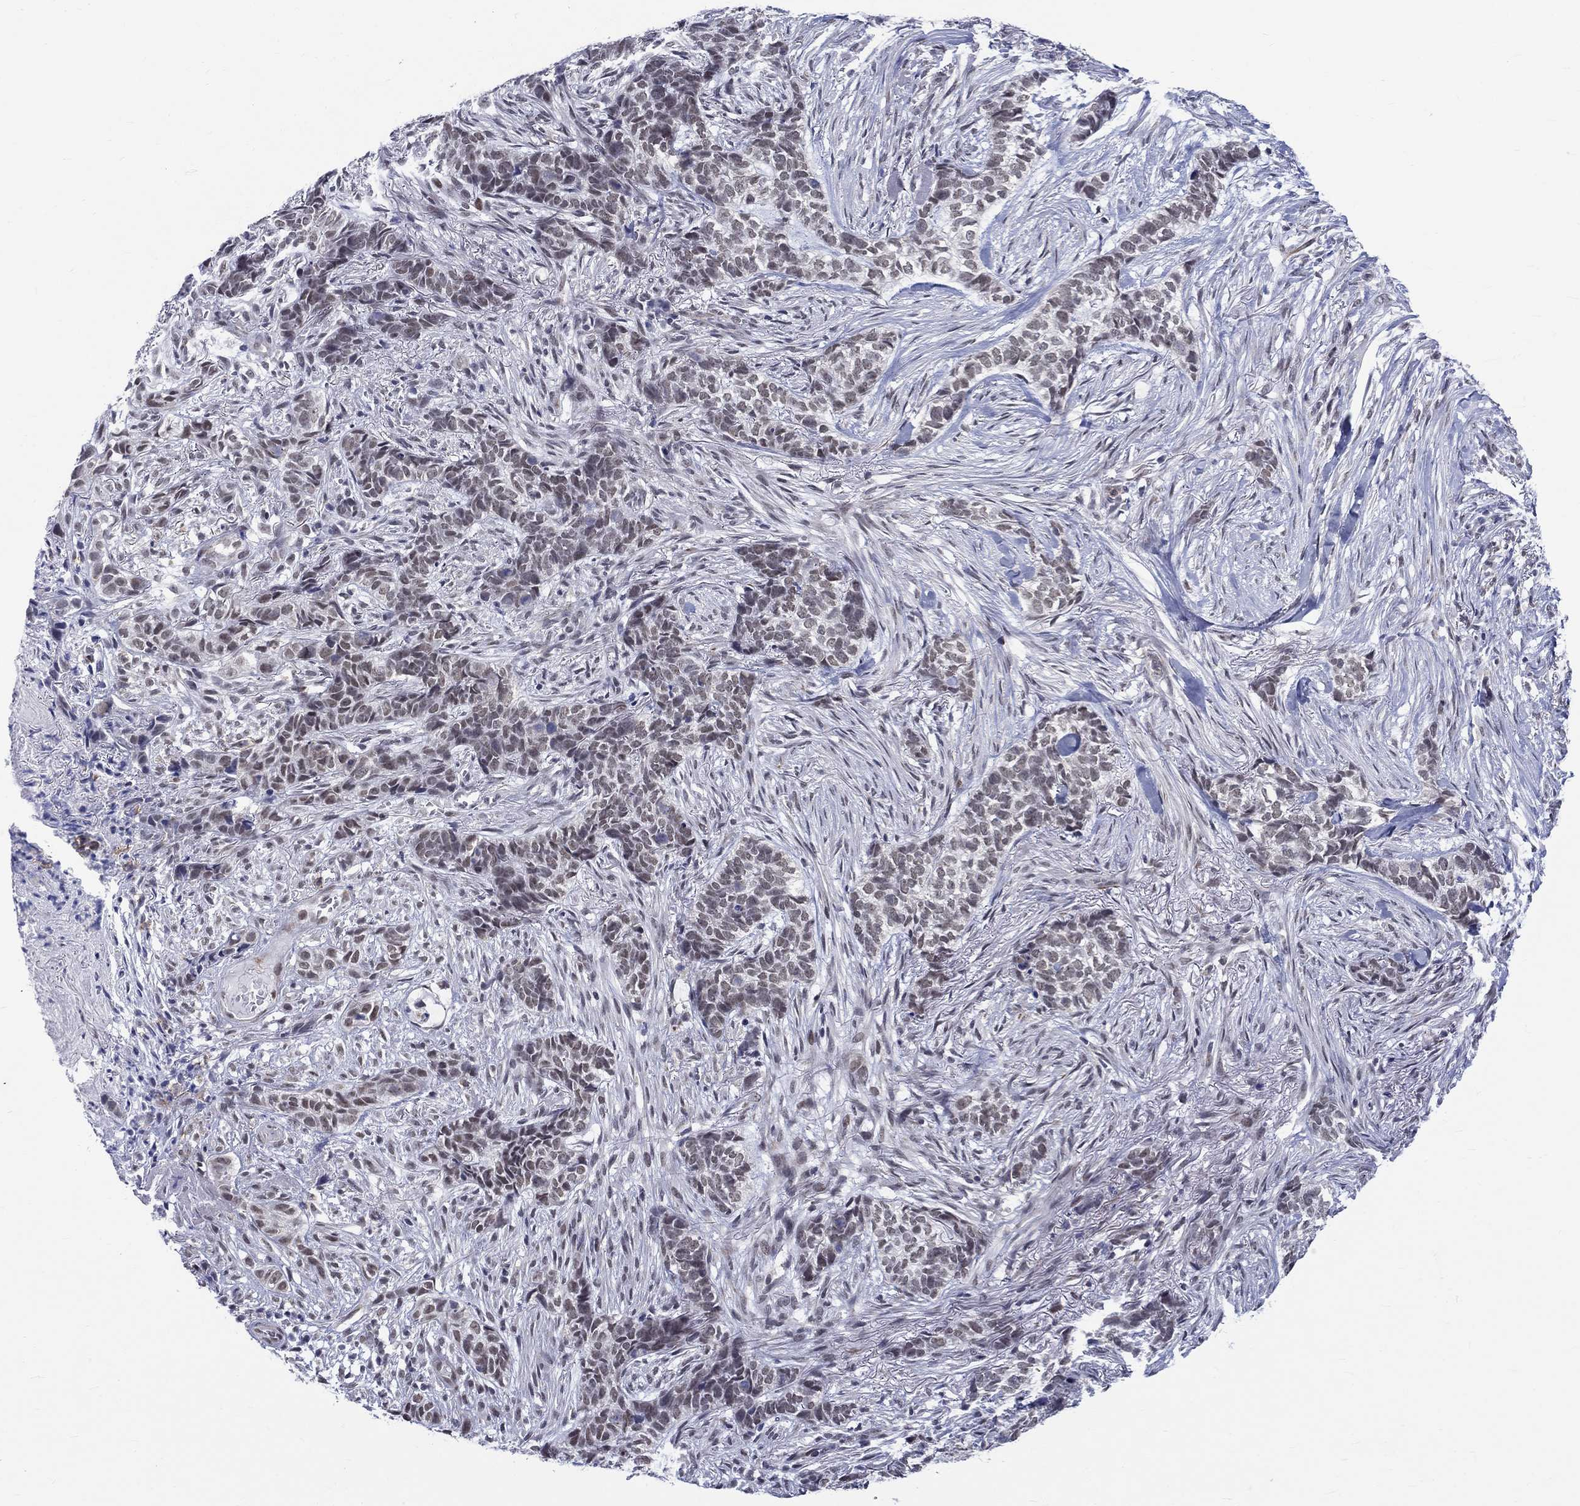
{"staining": {"intensity": "weak", "quantity": "25%-75%", "location": "nuclear"}, "tissue": "skin cancer", "cell_type": "Tumor cells", "image_type": "cancer", "snomed": [{"axis": "morphology", "description": "Basal cell carcinoma"}, {"axis": "topography", "description": "Skin"}], "caption": "A brown stain labels weak nuclear staining of a protein in human skin cancer tumor cells.", "gene": "ST6GALNAC1", "patient": {"sex": "female", "age": 69}}